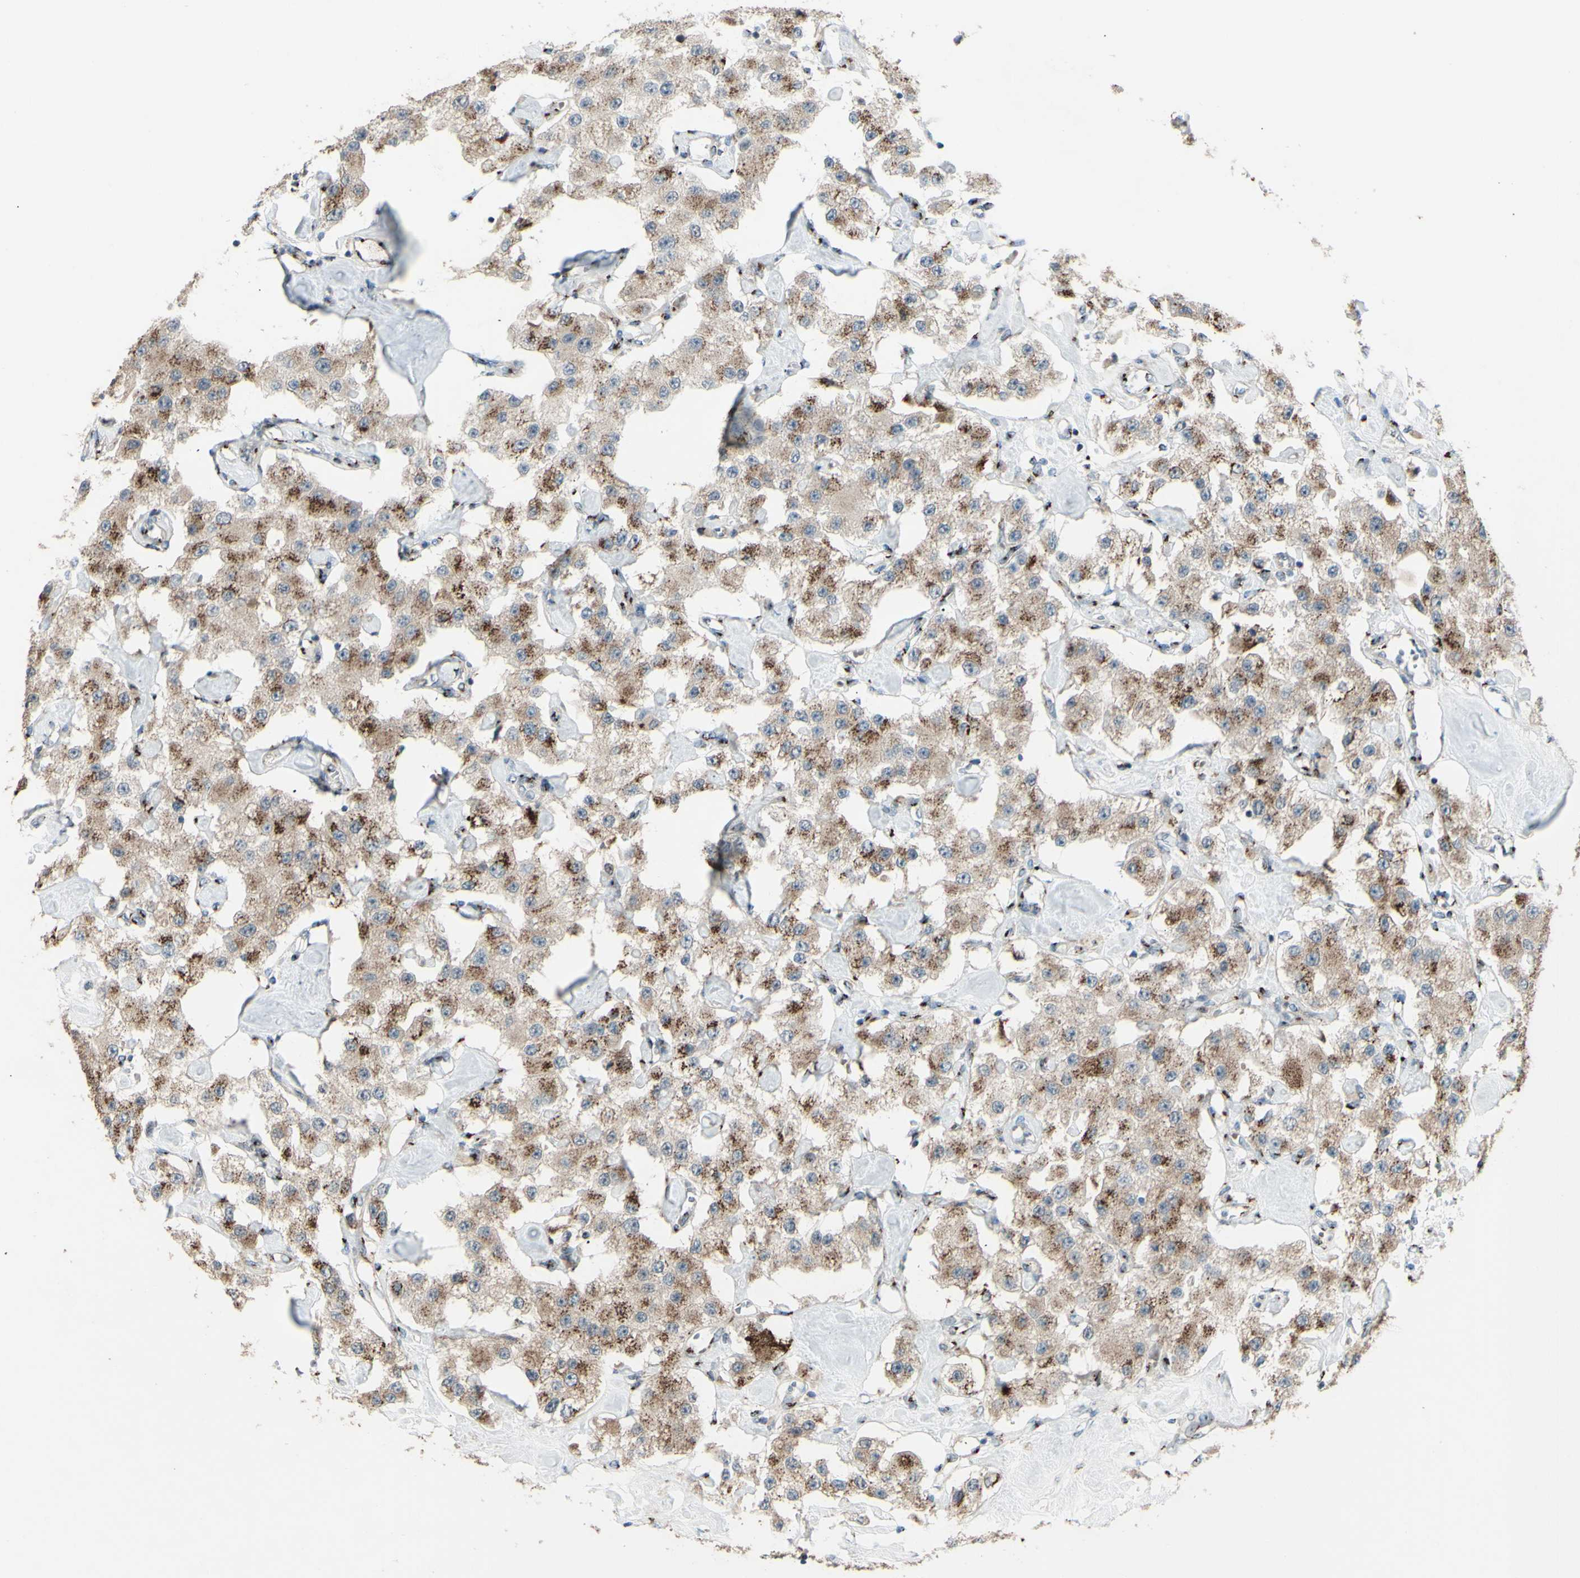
{"staining": {"intensity": "moderate", "quantity": ">75%", "location": "cytoplasmic/membranous"}, "tissue": "carcinoid", "cell_type": "Tumor cells", "image_type": "cancer", "snomed": [{"axis": "morphology", "description": "Carcinoid, malignant, NOS"}, {"axis": "topography", "description": "Pancreas"}], "caption": "Protein analysis of carcinoid (malignant) tissue displays moderate cytoplasmic/membranous expression in approximately >75% of tumor cells.", "gene": "BPNT2", "patient": {"sex": "male", "age": 41}}